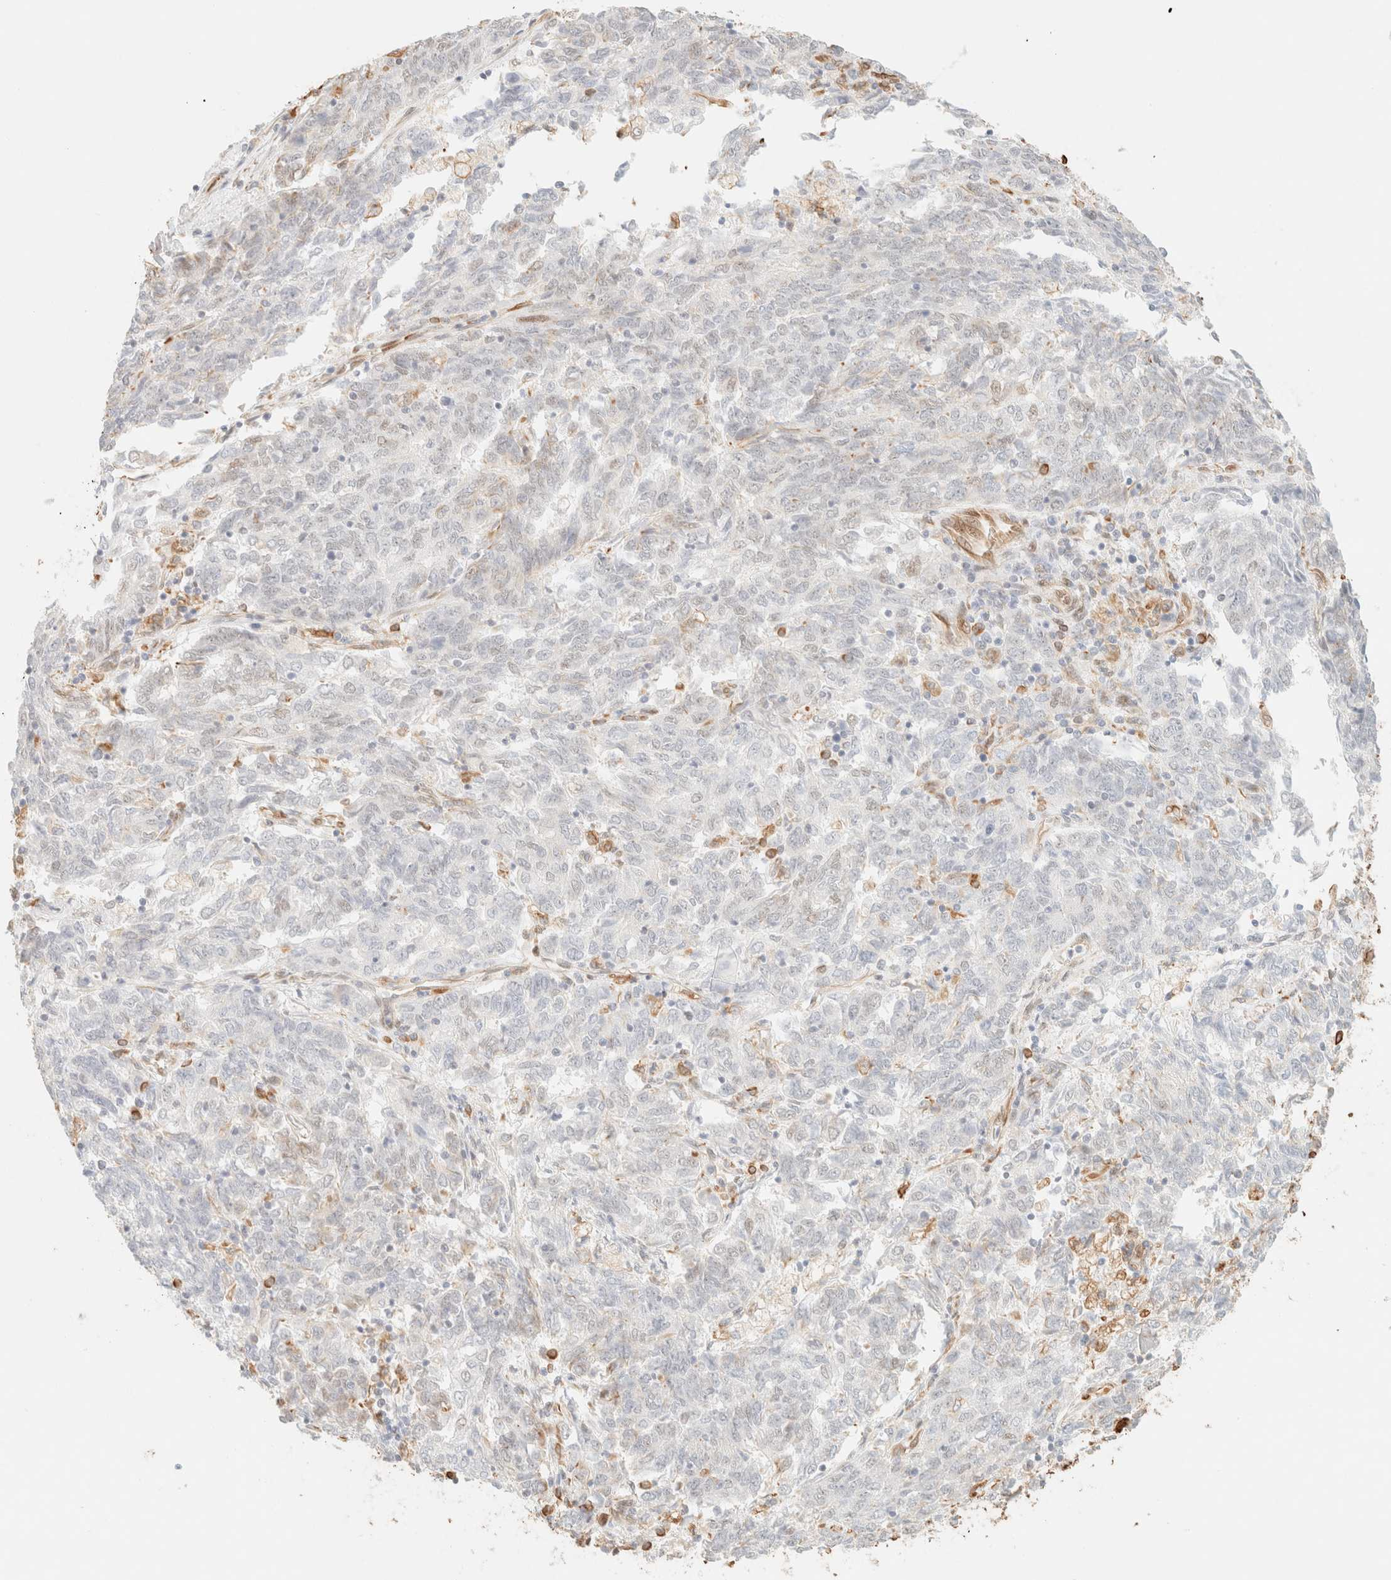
{"staining": {"intensity": "negative", "quantity": "none", "location": "none"}, "tissue": "endometrial cancer", "cell_type": "Tumor cells", "image_type": "cancer", "snomed": [{"axis": "morphology", "description": "Adenocarcinoma, NOS"}, {"axis": "topography", "description": "Endometrium"}], "caption": "Protein analysis of endometrial adenocarcinoma exhibits no significant staining in tumor cells.", "gene": "ZSCAN18", "patient": {"sex": "female", "age": 80}}